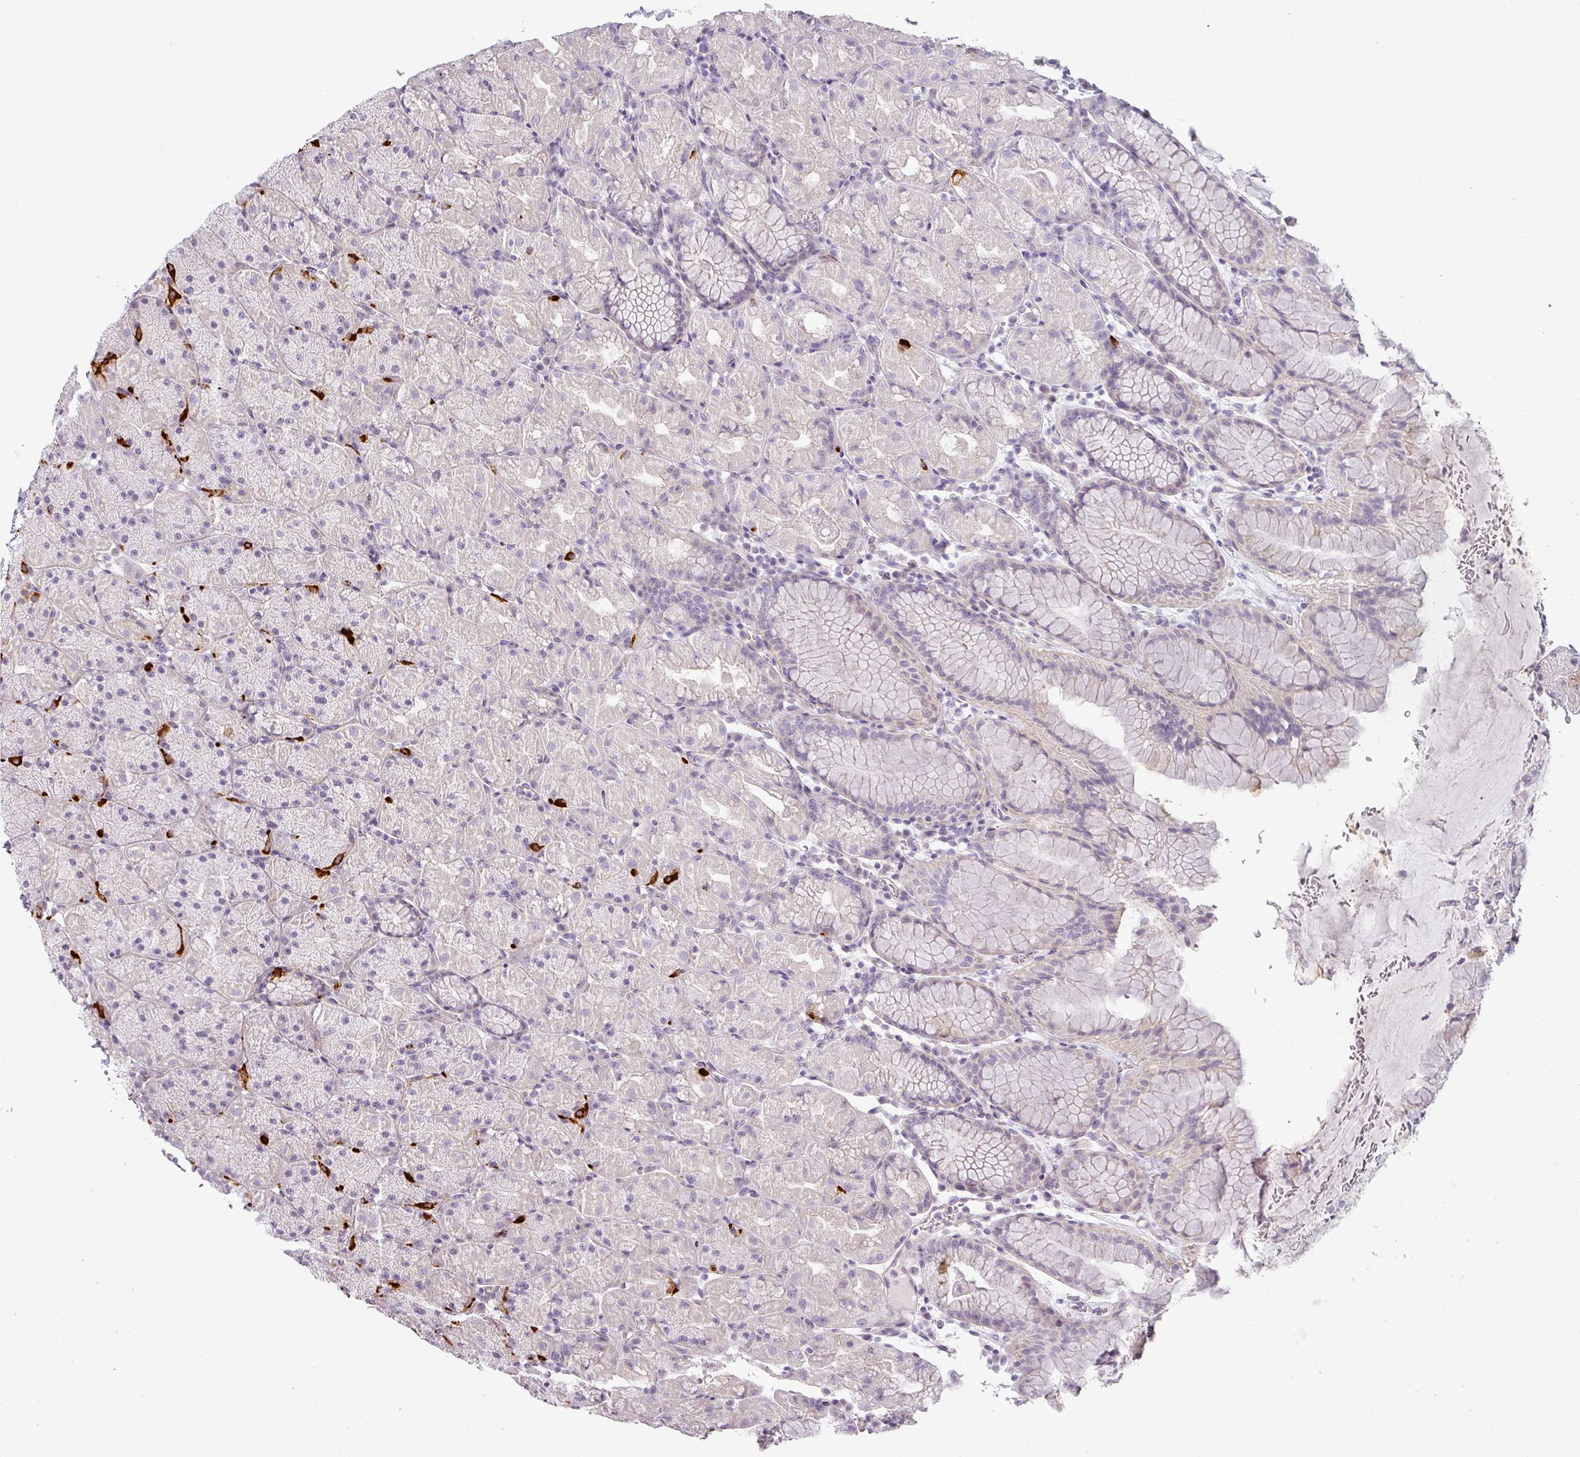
{"staining": {"intensity": "strong", "quantity": "<25%", "location": "cytoplasmic/membranous"}, "tissue": "stomach", "cell_type": "Glandular cells", "image_type": "normal", "snomed": [{"axis": "morphology", "description": "Normal tissue, NOS"}, {"axis": "topography", "description": "Stomach, upper"}, {"axis": "topography", "description": "Stomach, lower"}], "caption": "Protein staining of benign stomach reveals strong cytoplasmic/membranous positivity in approximately <25% of glandular cells.", "gene": "ASB1", "patient": {"sex": "male", "age": 67}}